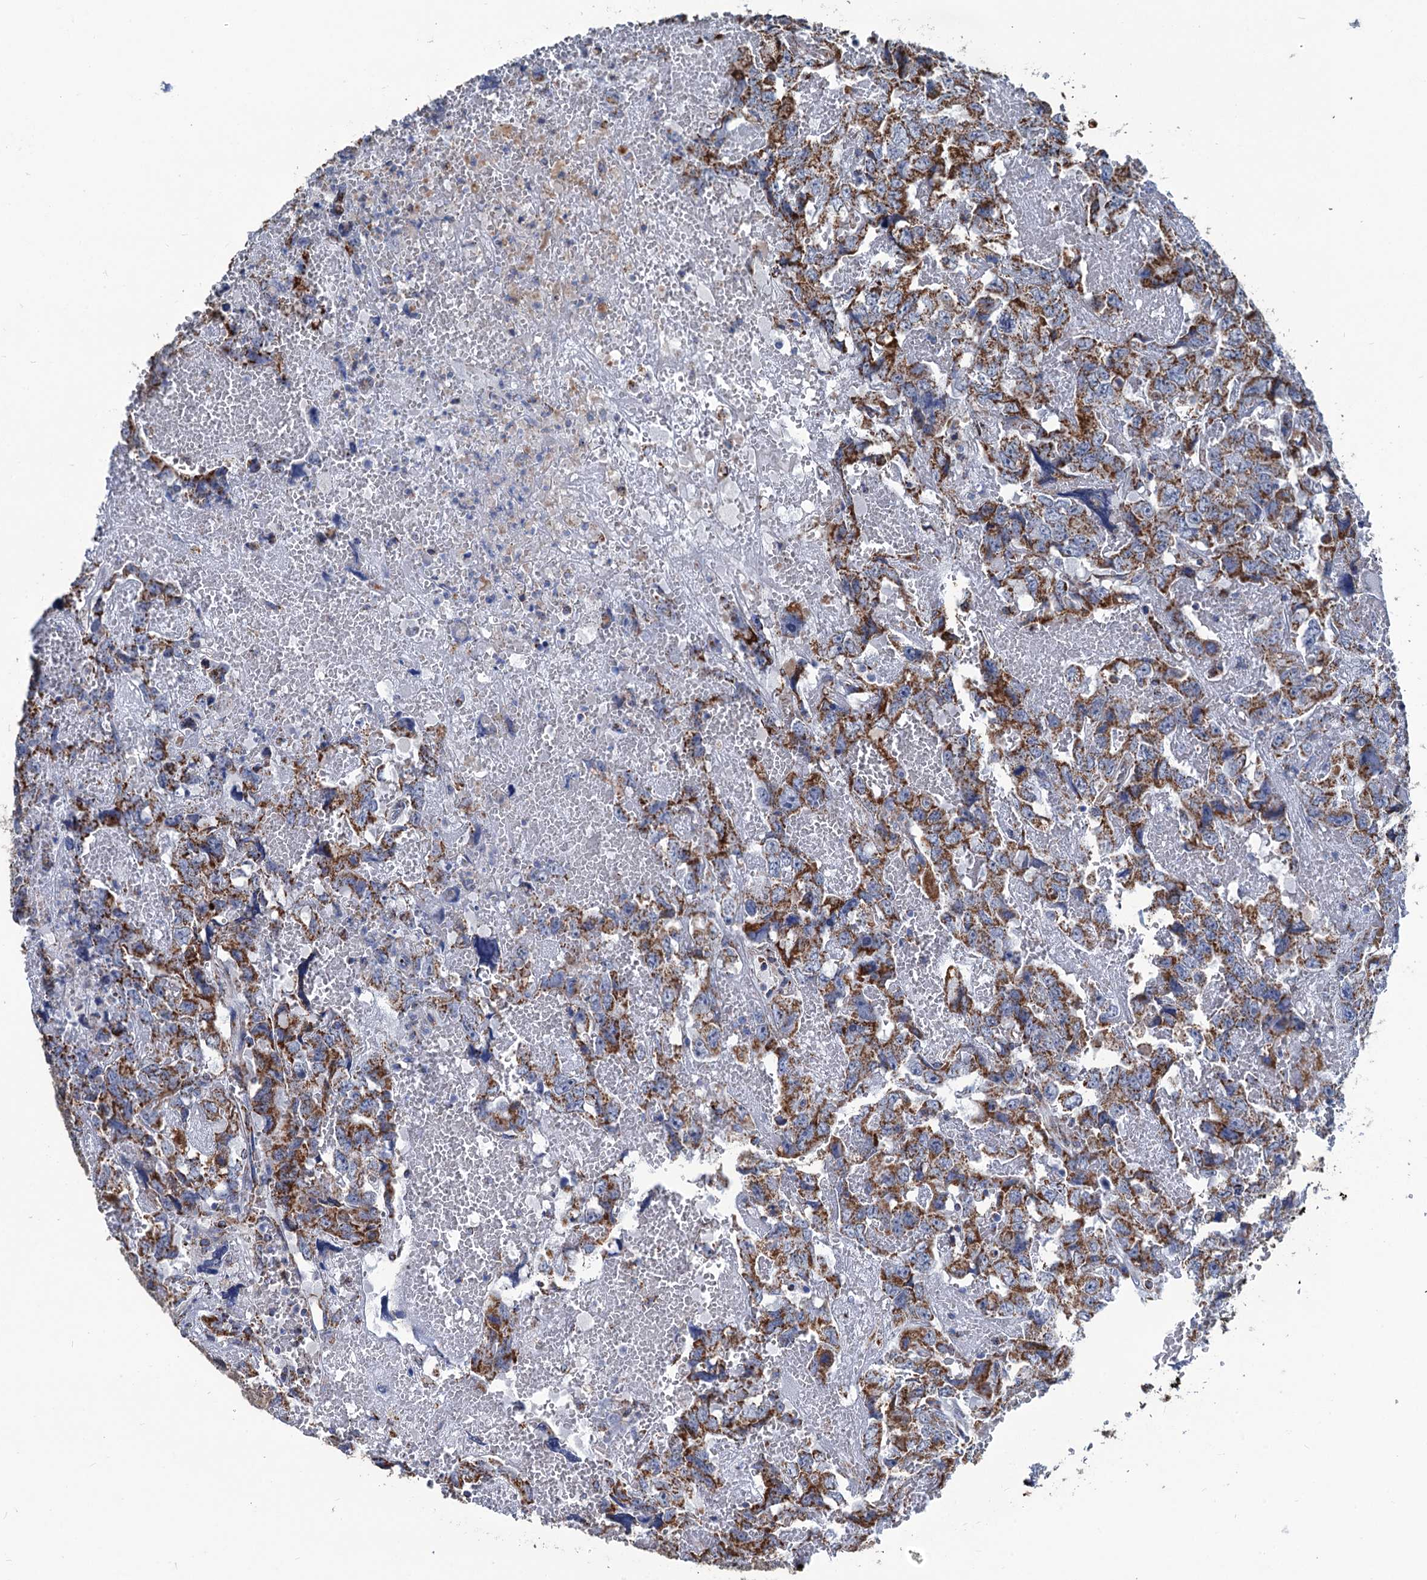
{"staining": {"intensity": "moderate", "quantity": ">75%", "location": "cytoplasmic/membranous"}, "tissue": "testis cancer", "cell_type": "Tumor cells", "image_type": "cancer", "snomed": [{"axis": "morphology", "description": "Carcinoma, Embryonal, NOS"}, {"axis": "topography", "description": "Testis"}], "caption": "Embryonal carcinoma (testis) stained with immunohistochemistry demonstrates moderate cytoplasmic/membranous staining in approximately >75% of tumor cells.", "gene": "IVD", "patient": {"sex": "male", "age": 45}}